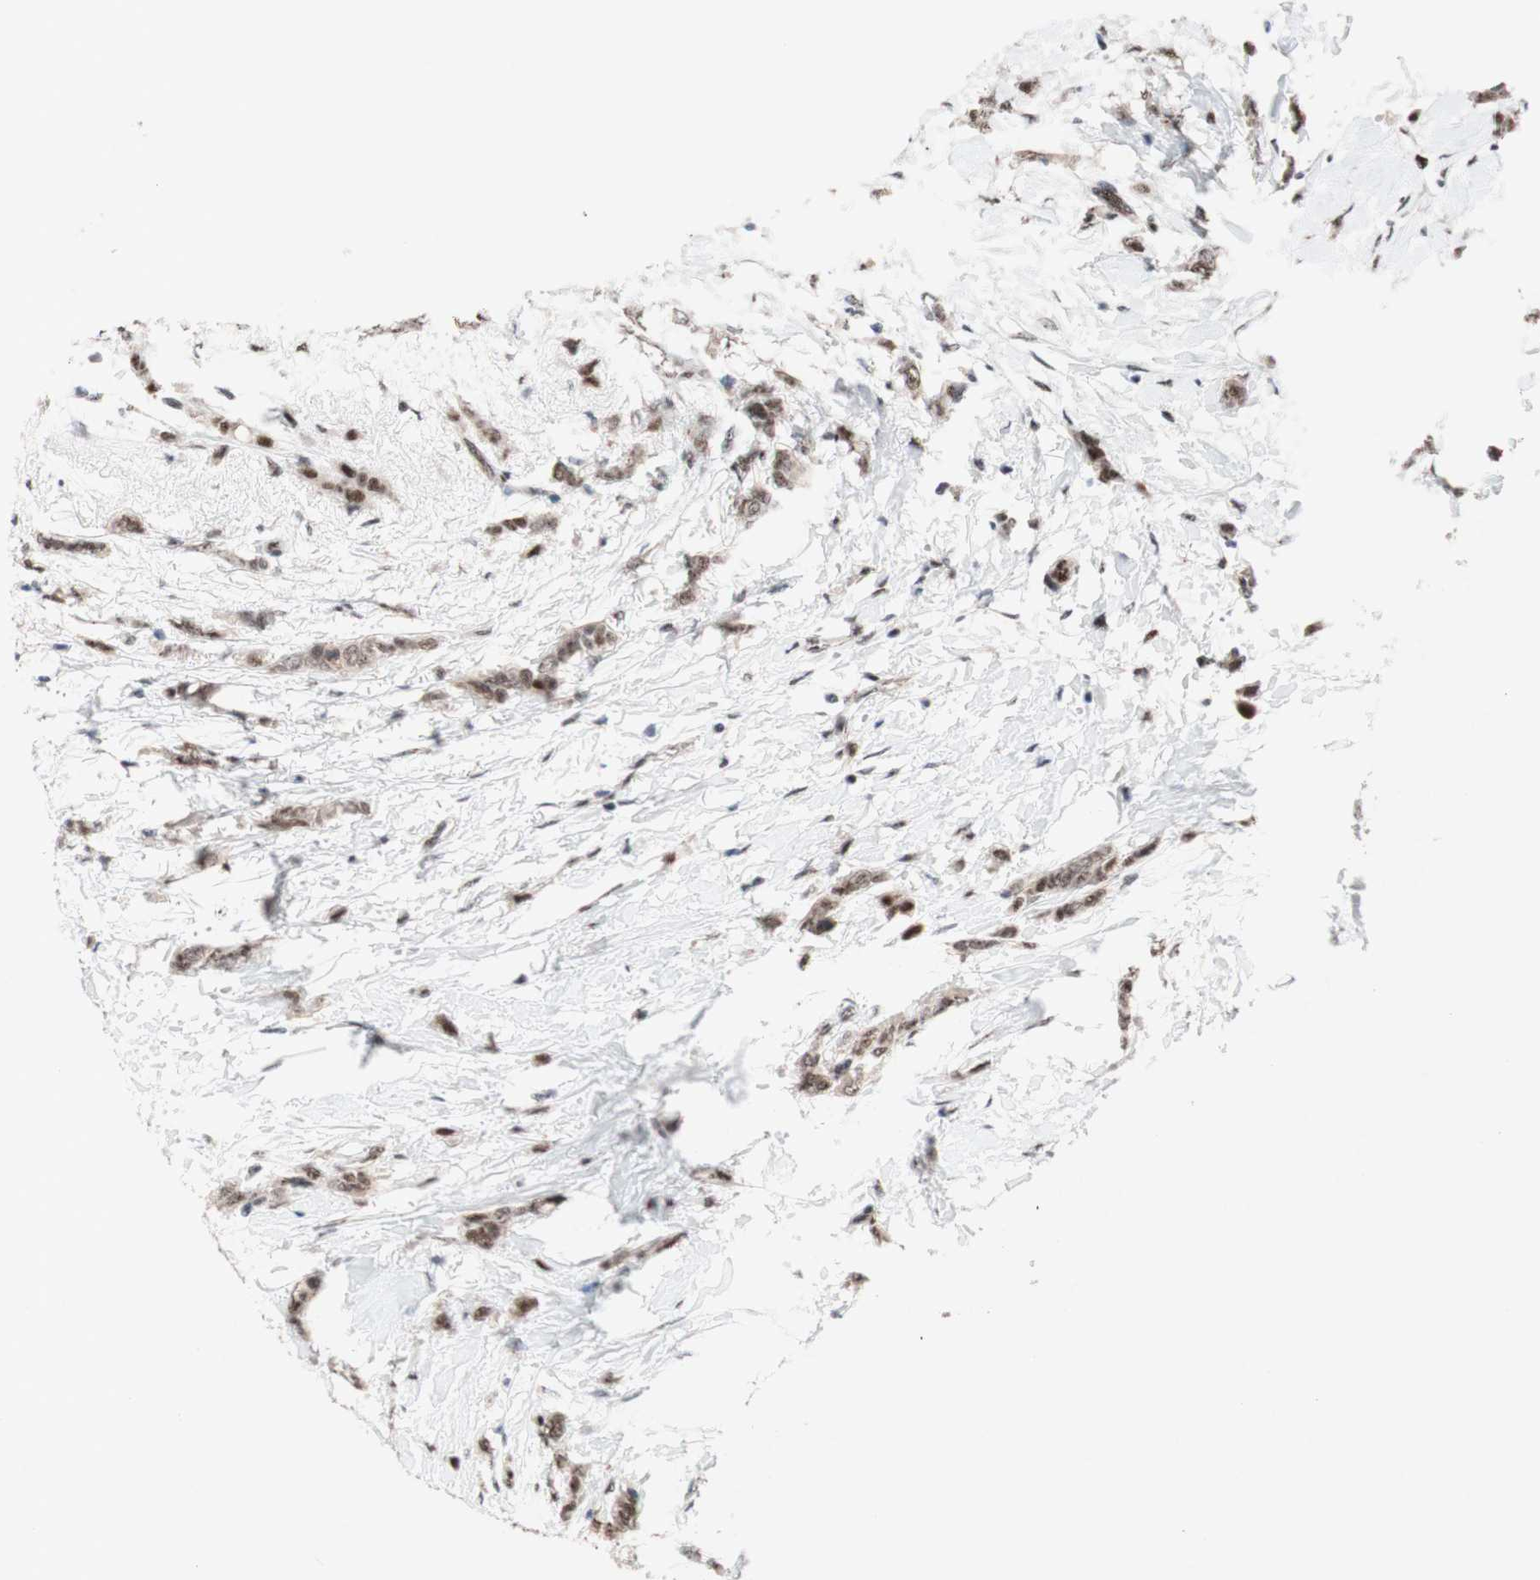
{"staining": {"intensity": "moderate", "quantity": ">75%", "location": "nuclear"}, "tissue": "breast cancer", "cell_type": "Tumor cells", "image_type": "cancer", "snomed": [{"axis": "morphology", "description": "Lobular carcinoma, in situ"}, {"axis": "morphology", "description": "Lobular carcinoma"}, {"axis": "topography", "description": "Breast"}], "caption": "A brown stain shows moderate nuclear positivity of a protein in human lobular carcinoma in situ (breast) tumor cells.", "gene": "TLE1", "patient": {"sex": "female", "age": 41}}